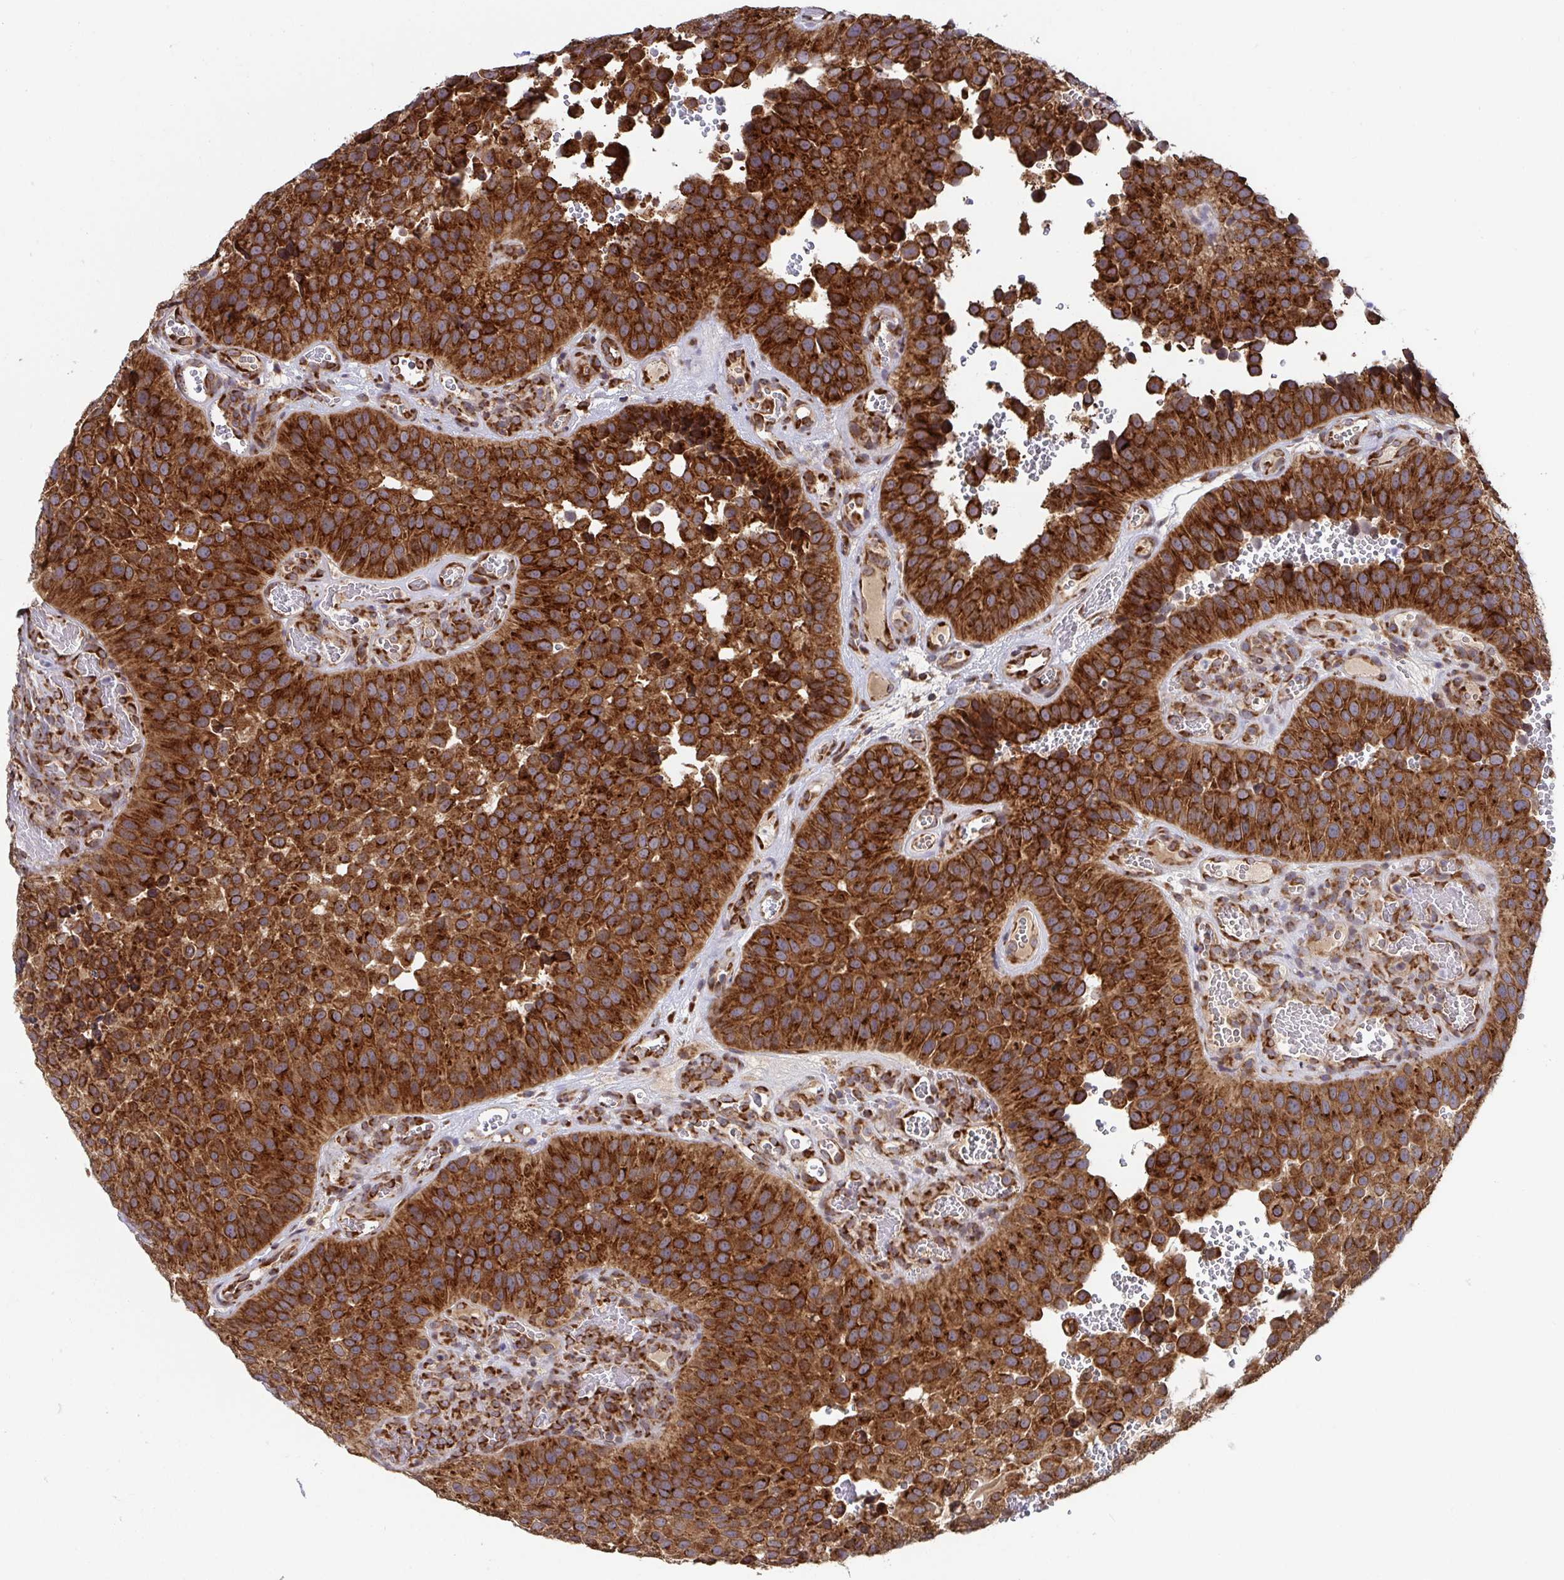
{"staining": {"intensity": "strong", "quantity": ">75%", "location": "cytoplasmic/membranous"}, "tissue": "urothelial cancer", "cell_type": "Tumor cells", "image_type": "cancer", "snomed": [{"axis": "morphology", "description": "Urothelial carcinoma, Low grade"}, {"axis": "topography", "description": "Urinary bladder"}], "caption": "Strong cytoplasmic/membranous positivity is present in about >75% of tumor cells in low-grade urothelial carcinoma.", "gene": "ATP5MJ", "patient": {"sex": "male", "age": 76}}